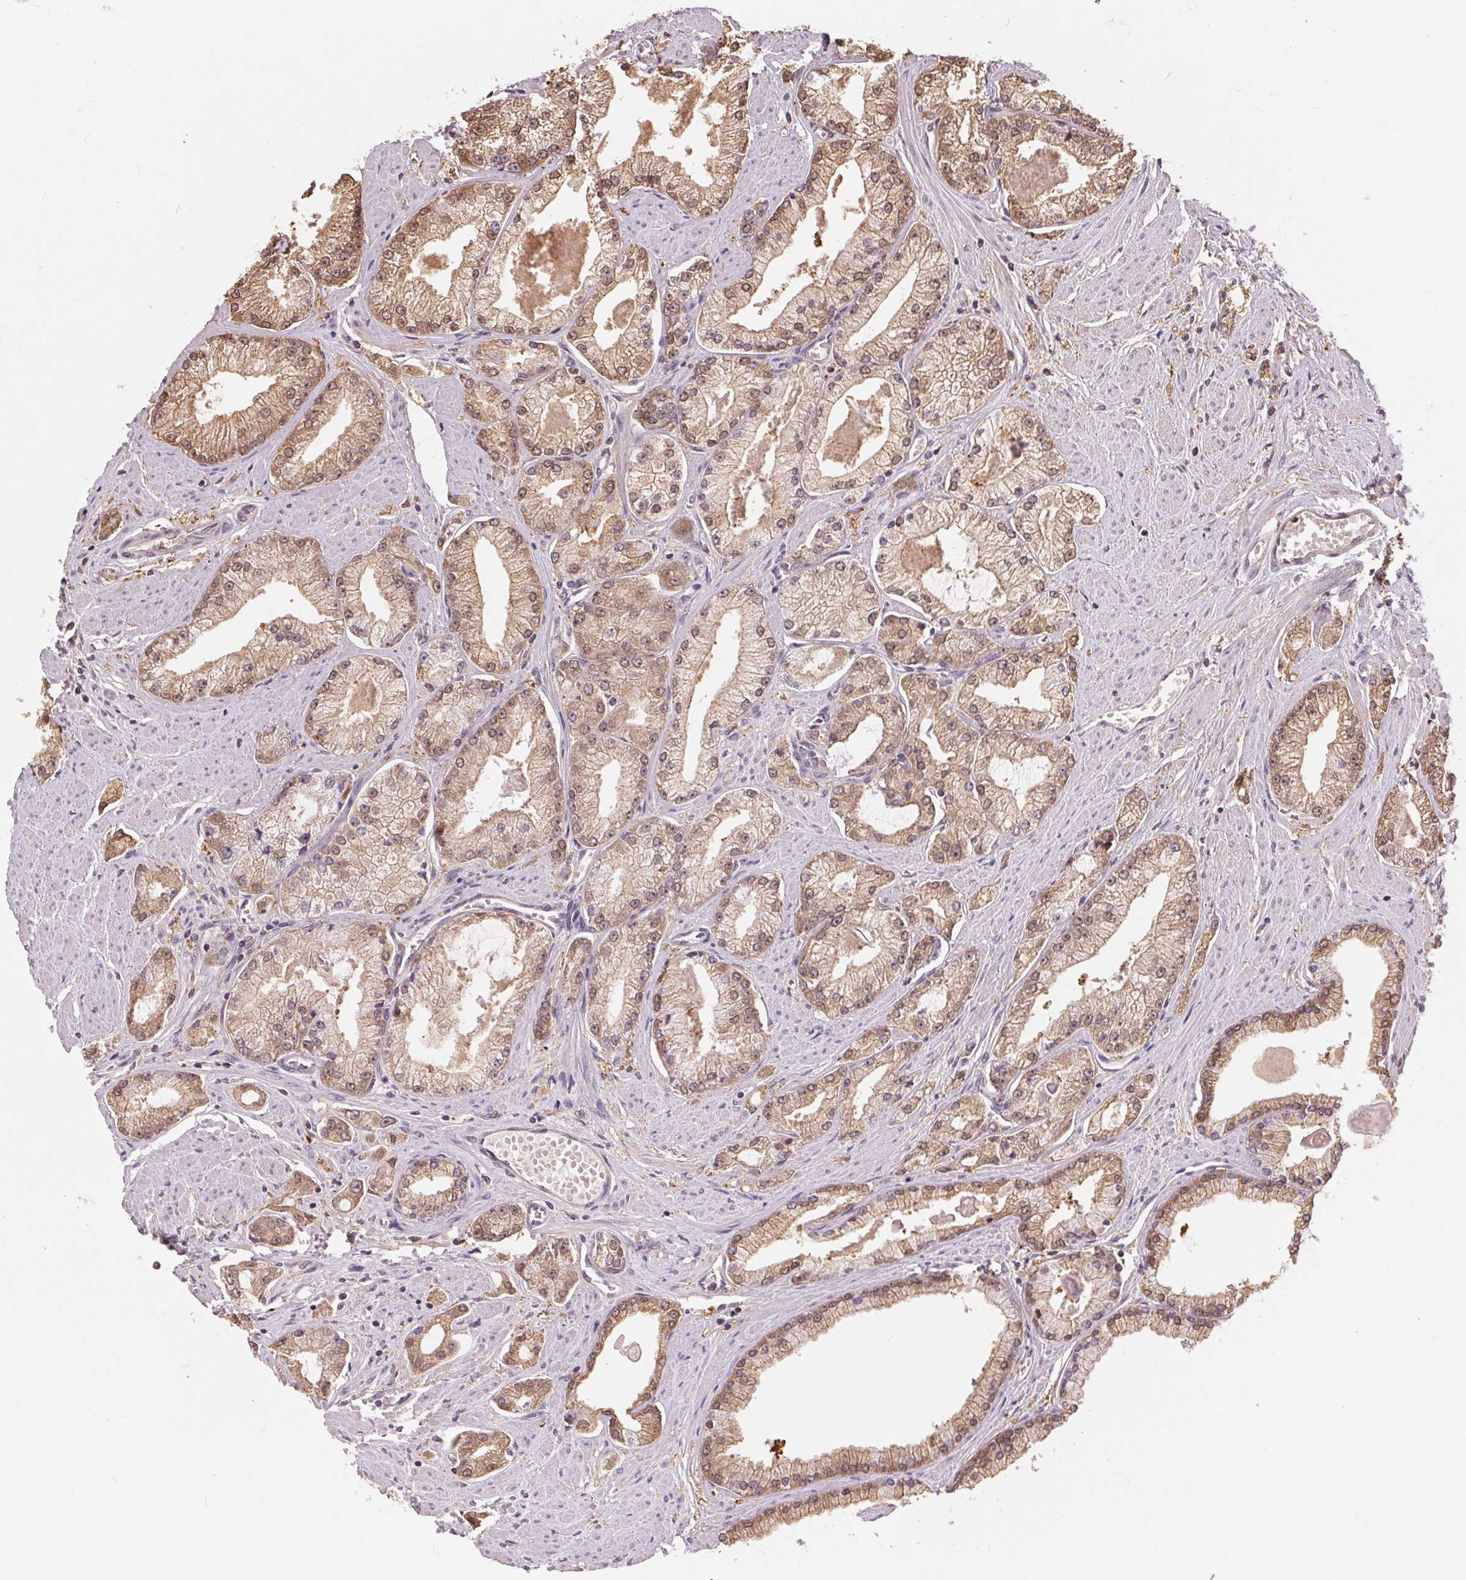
{"staining": {"intensity": "moderate", "quantity": ">75%", "location": "cytoplasmic/membranous,nuclear"}, "tissue": "prostate cancer", "cell_type": "Tumor cells", "image_type": "cancer", "snomed": [{"axis": "morphology", "description": "Adenocarcinoma, High grade"}, {"axis": "topography", "description": "Prostate"}], "caption": "Immunohistochemical staining of human prostate cancer (high-grade adenocarcinoma) displays medium levels of moderate cytoplasmic/membranous and nuclear staining in approximately >75% of tumor cells. The protein of interest is stained brown, and the nuclei are stained in blue (DAB (3,3'-diaminobenzidine) IHC with brightfield microscopy, high magnification).", "gene": "TMEM273", "patient": {"sex": "male", "age": 68}}